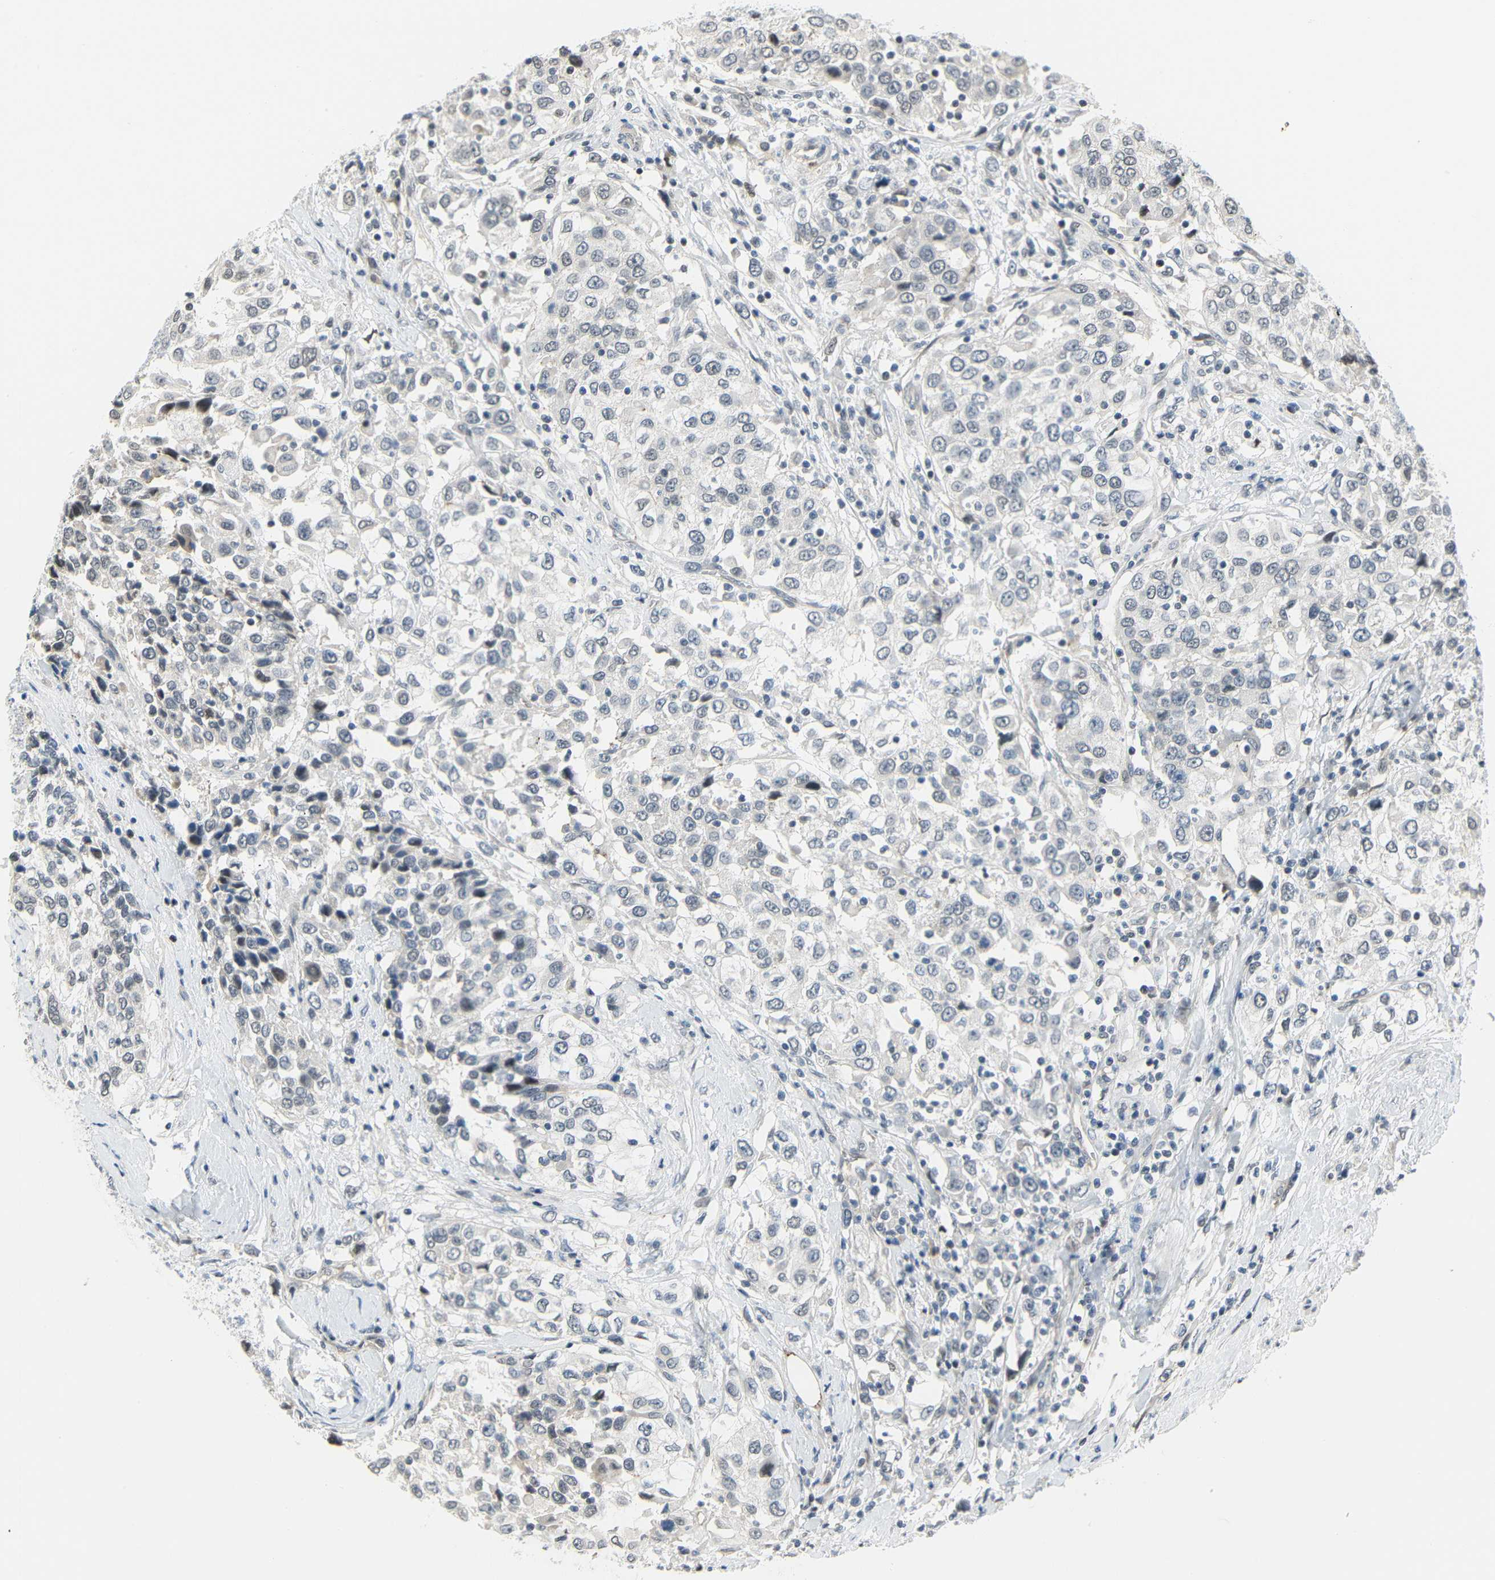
{"staining": {"intensity": "negative", "quantity": "none", "location": "none"}, "tissue": "urothelial cancer", "cell_type": "Tumor cells", "image_type": "cancer", "snomed": [{"axis": "morphology", "description": "Urothelial carcinoma, High grade"}, {"axis": "topography", "description": "Urinary bladder"}], "caption": "DAB immunohistochemical staining of urothelial carcinoma (high-grade) displays no significant positivity in tumor cells.", "gene": "IMPG2", "patient": {"sex": "female", "age": 80}}